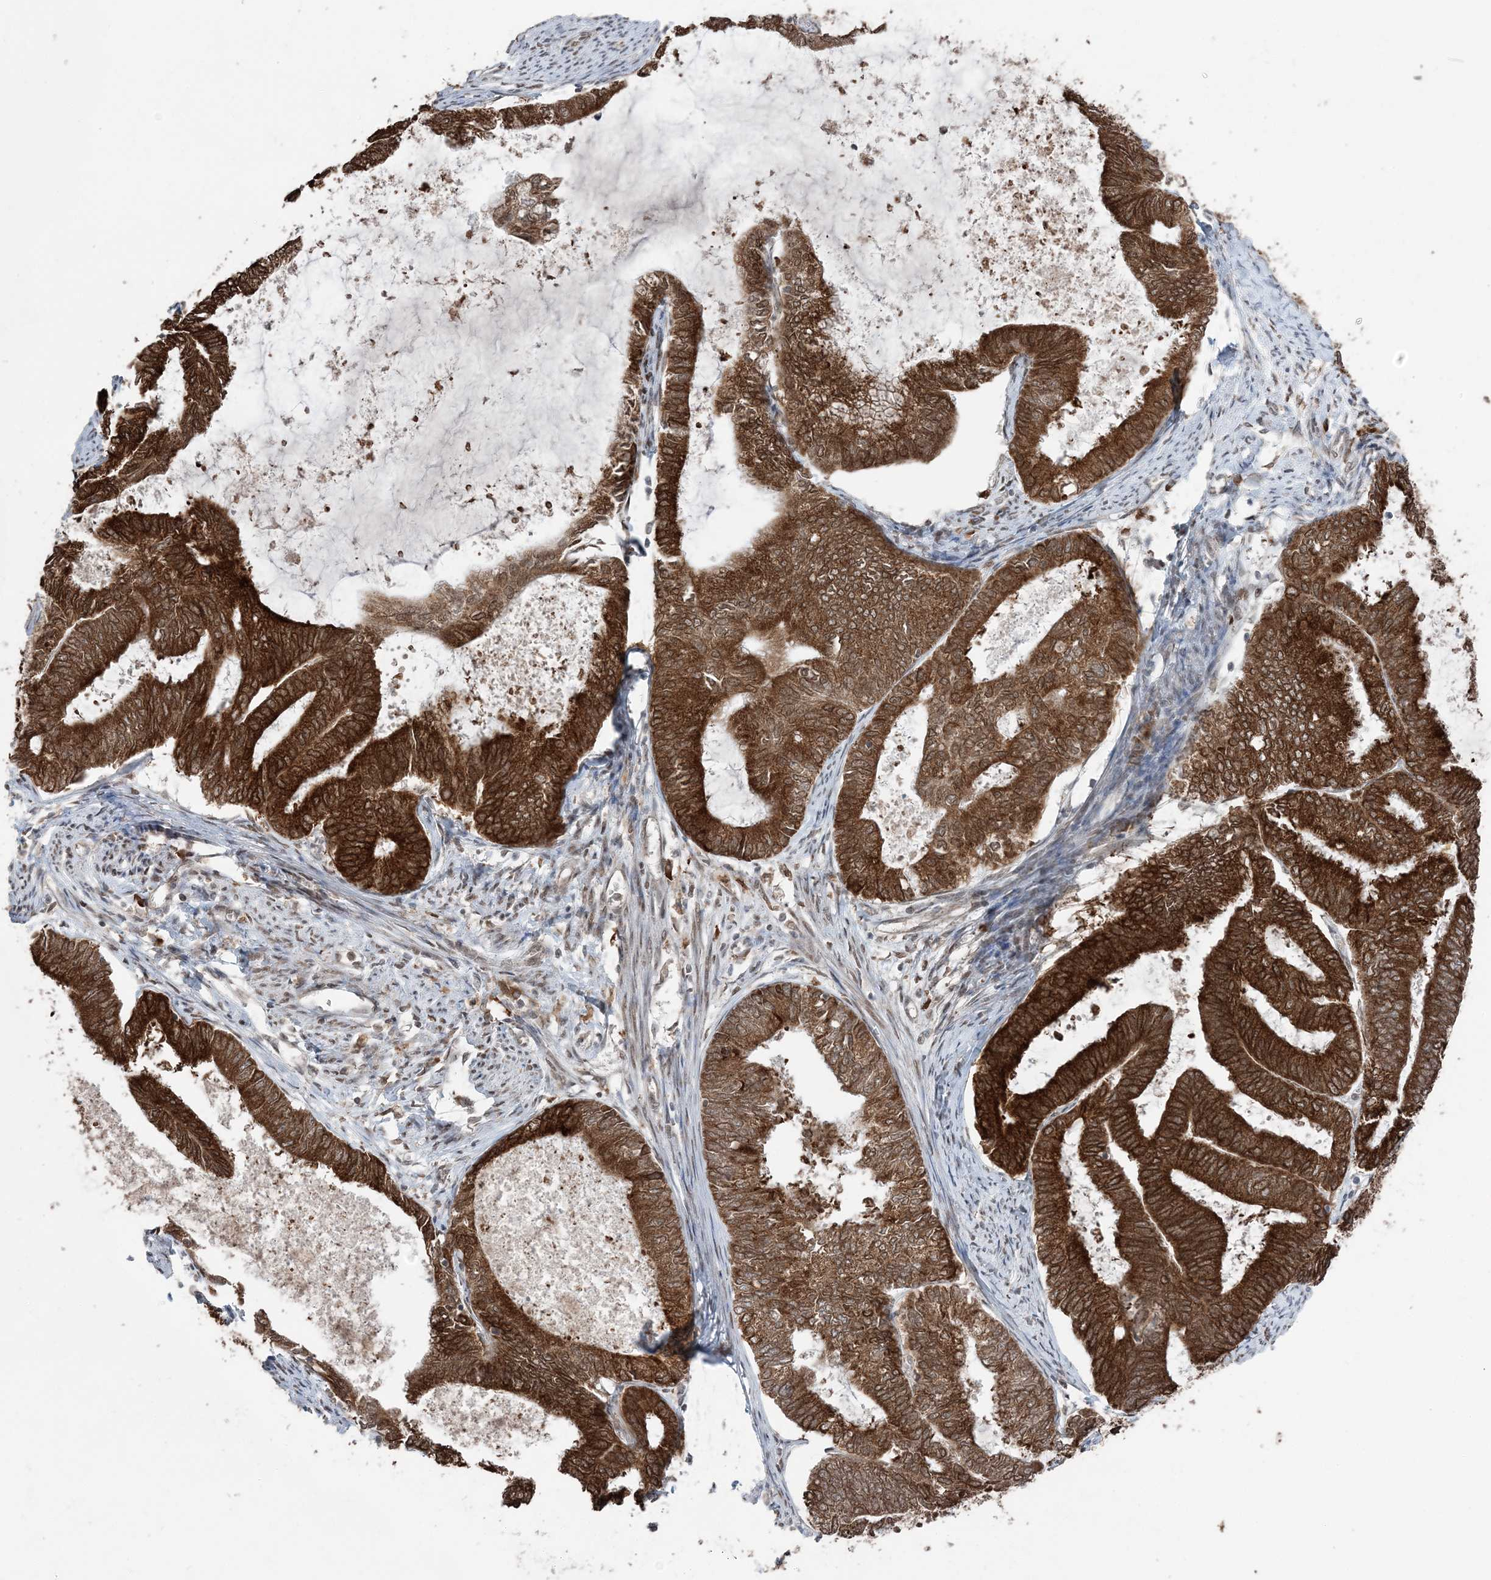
{"staining": {"intensity": "strong", "quantity": ">75%", "location": "cytoplasmic/membranous"}, "tissue": "endometrial cancer", "cell_type": "Tumor cells", "image_type": "cancer", "snomed": [{"axis": "morphology", "description": "Adenocarcinoma, NOS"}, {"axis": "topography", "description": "Endometrium"}], "caption": "Immunohistochemical staining of adenocarcinoma (endometrial) displays strong cytoplasmic/membranous protein positivity in about >75% of tumor cells. Nuclei are stained in blue.", "gene": "TMED10", "patient": {"sex": "female", "age": 86}}